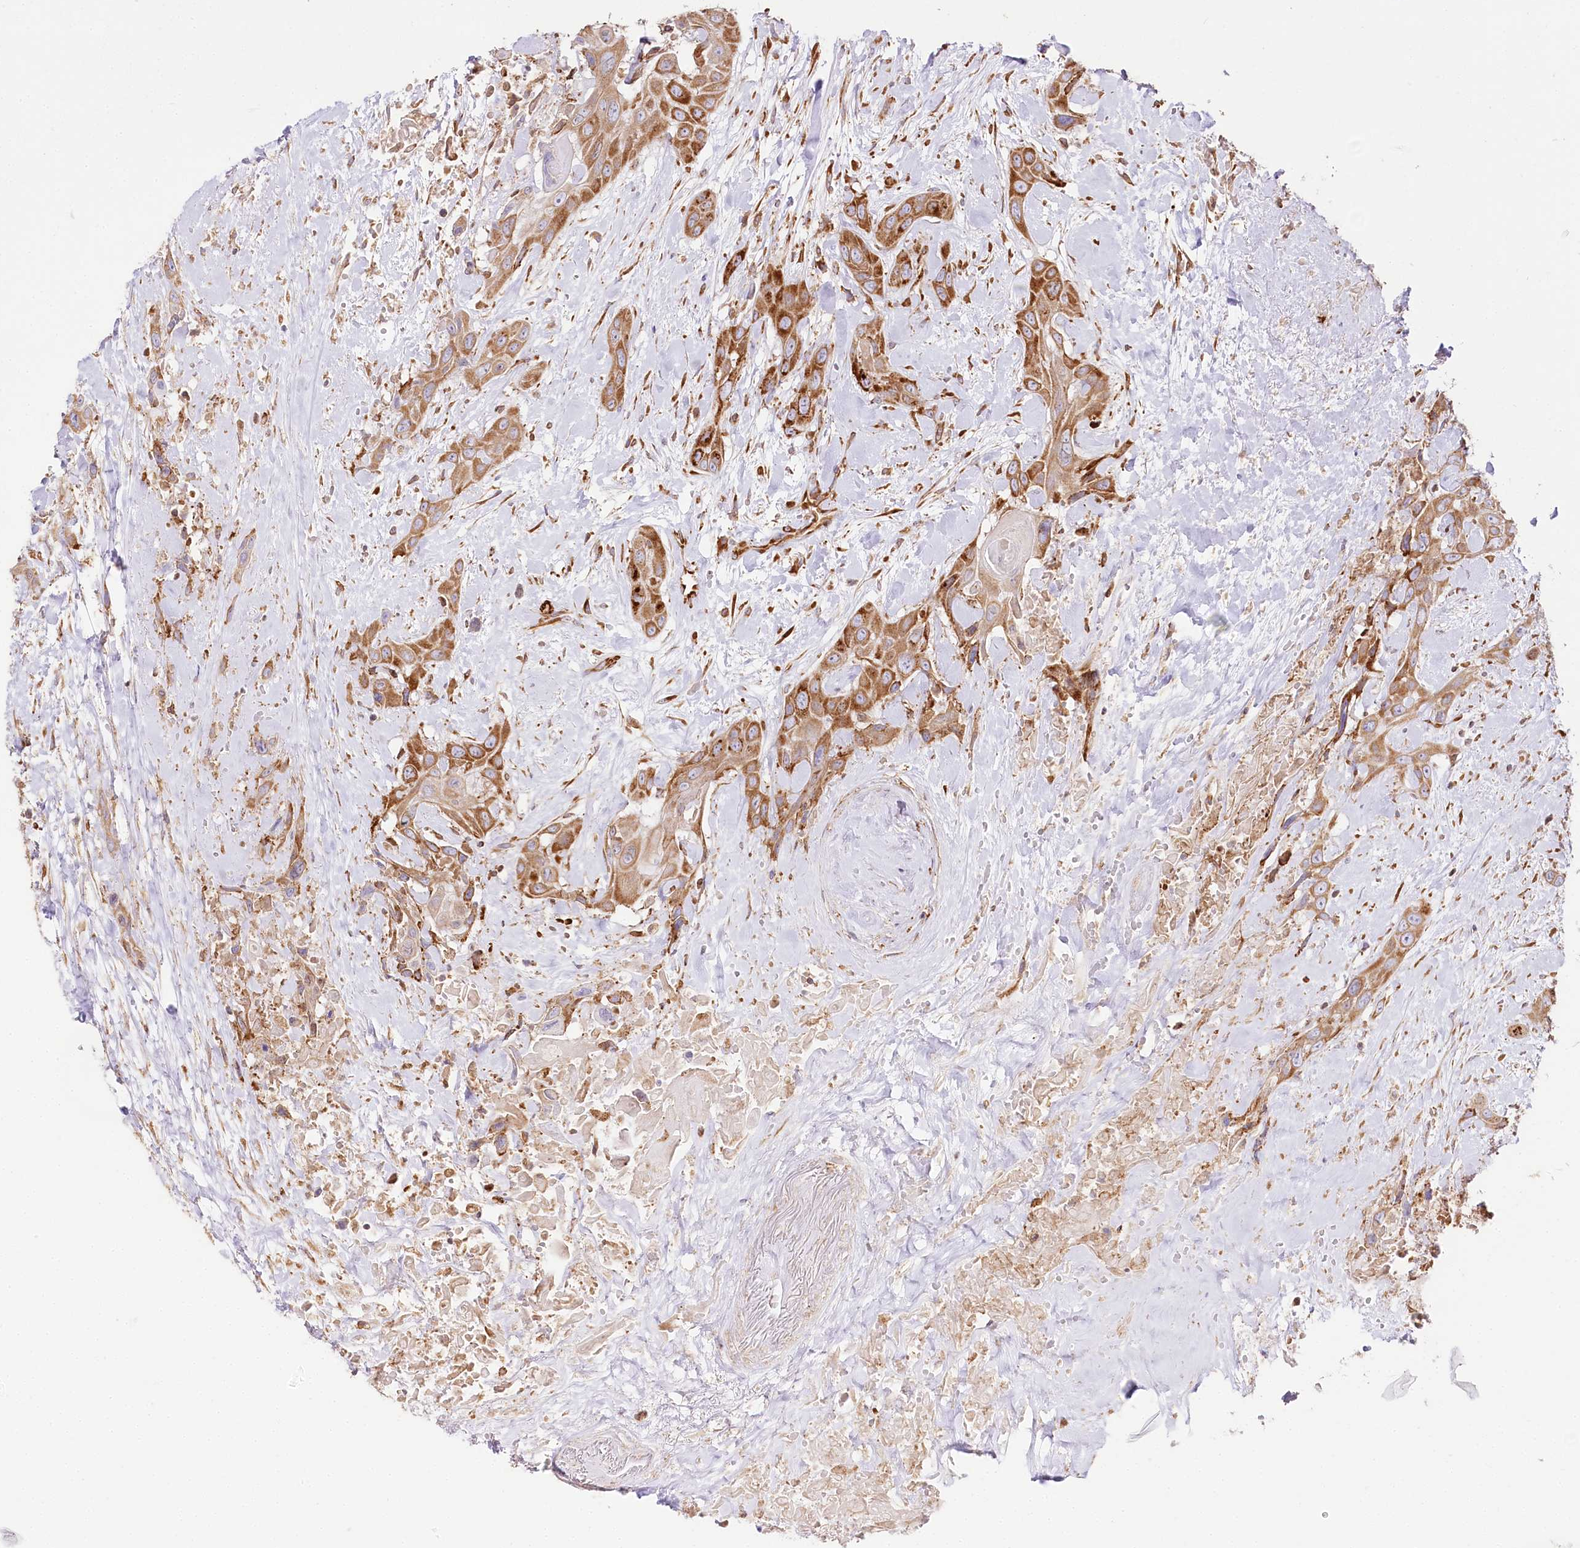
{"staining": {"intensity": "moderate", "quantity": ">75%", "location": "cytoplasmic/membranous"}, "tissue": "head and neck cancer", "cell_type": "Tumor cells", "image_type": "cancer", "snomed": [{"axis": "morphology", "description": "Squamous cell carcinoma, NOS"}, {"axis": "topography", "description": "Head-Neck"}], "caption": "There is medium levels of moderate cytoplasmic/membranous staining in tumor cells of head and neck squamous cell carcinoma, as demonstrated by immunohistochemical staining (brown color).", "gene": "CNPY2", "patient": {"sex": "male", "age": 81}}